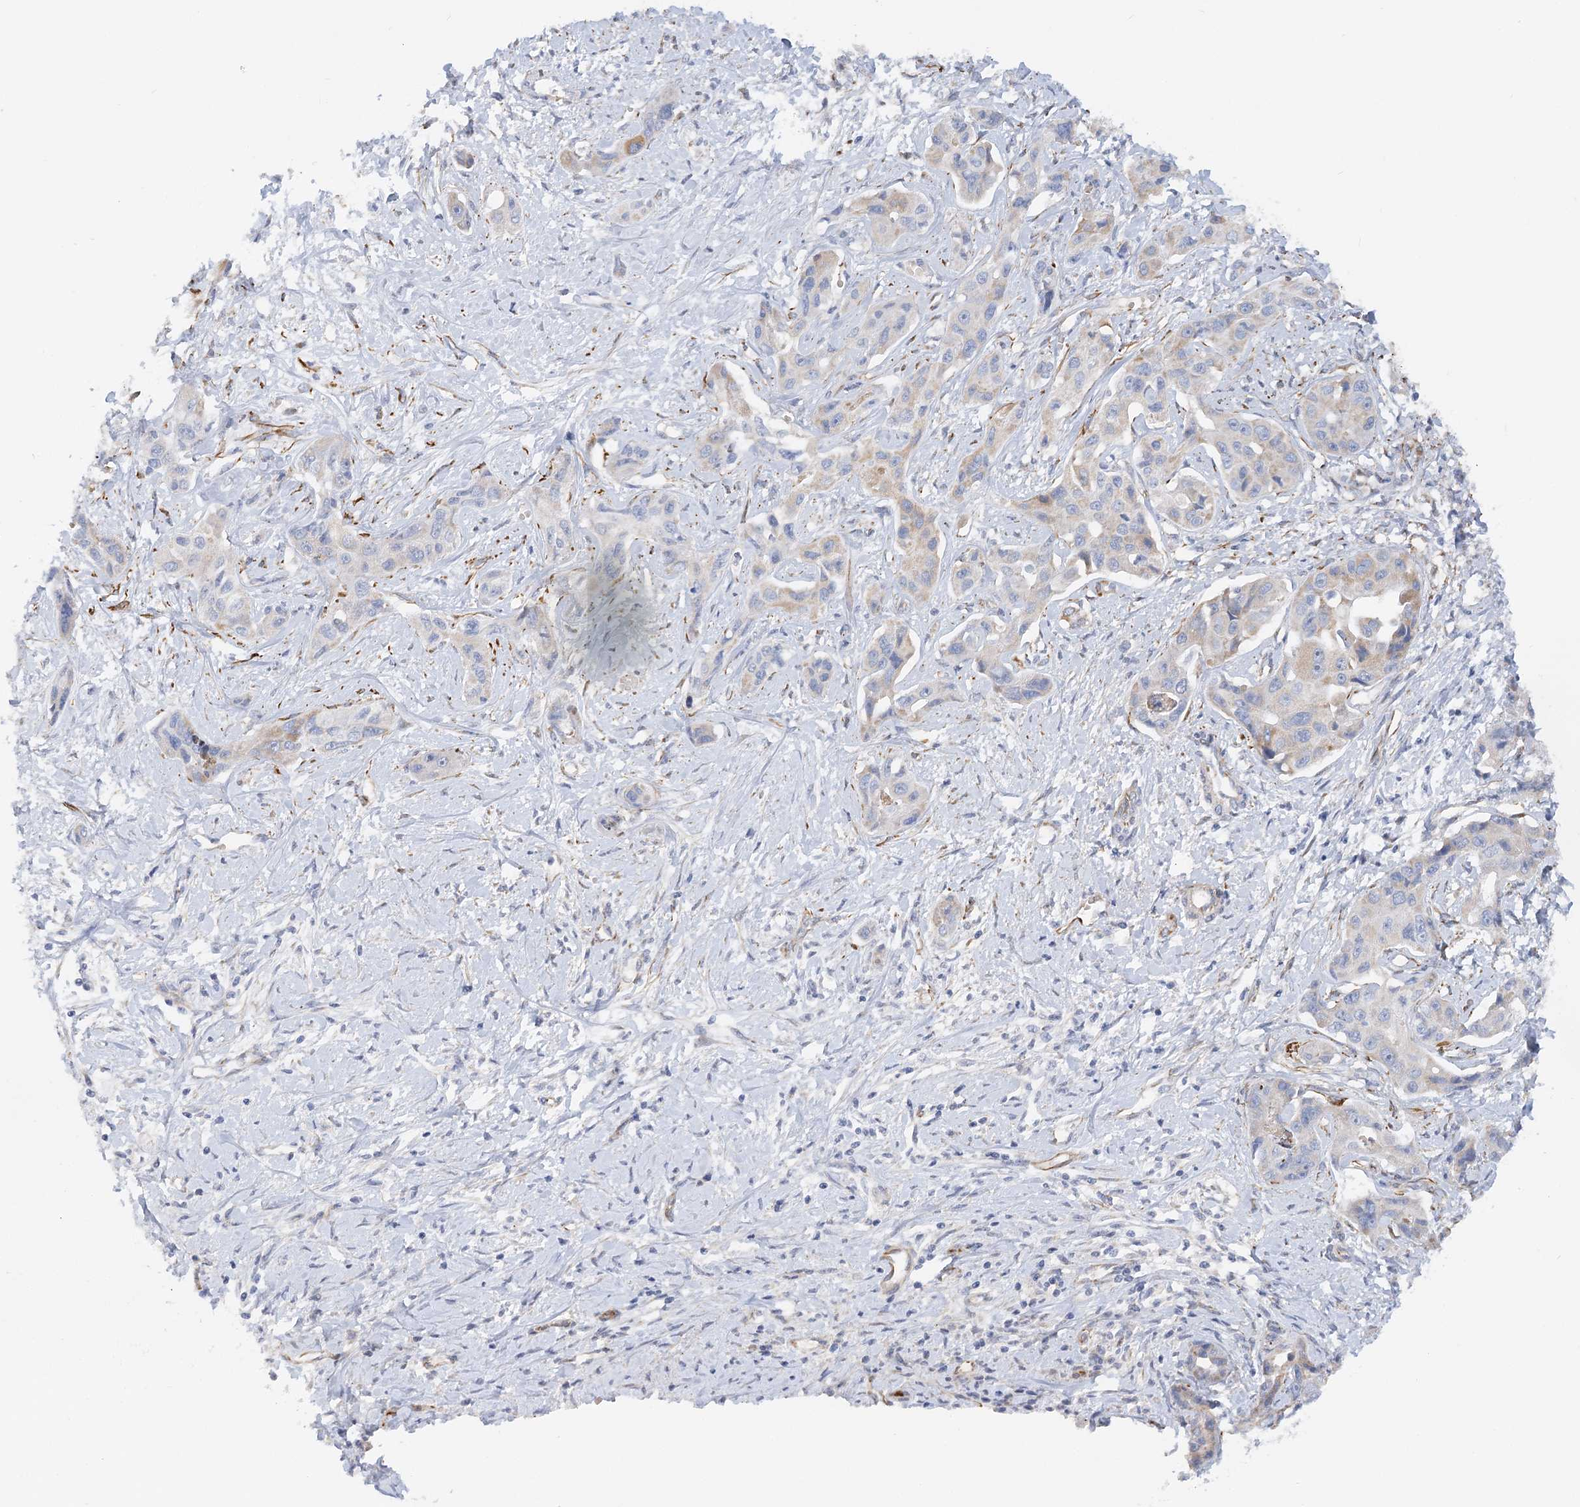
{"staining": {"intensity": "weak", "quantity": "<25%", "location": "cytoplasmic/membranous"}, "tissue": "liver cancer", "cell_type": "Tumor cells", "image_type": "cancer", "snomed": [{"axis": "morphology", "description": "Cholangiocarcinoma"}, {"axis": "topography", "description": "Liver"}], "caption": "A high-resolution photomicrograph shows immunohistochemistry (IHC) staining of liver cancer (cholangiocarcinoma), which displays no significant staining in tumor cells. Brightfield microscopy of immunohistochemistry stained with DAB (brown) and hematoxylin (blue), captured at high magnification.", "gene": "NELL2", "patient": {"sex": "male", "age": 59}}